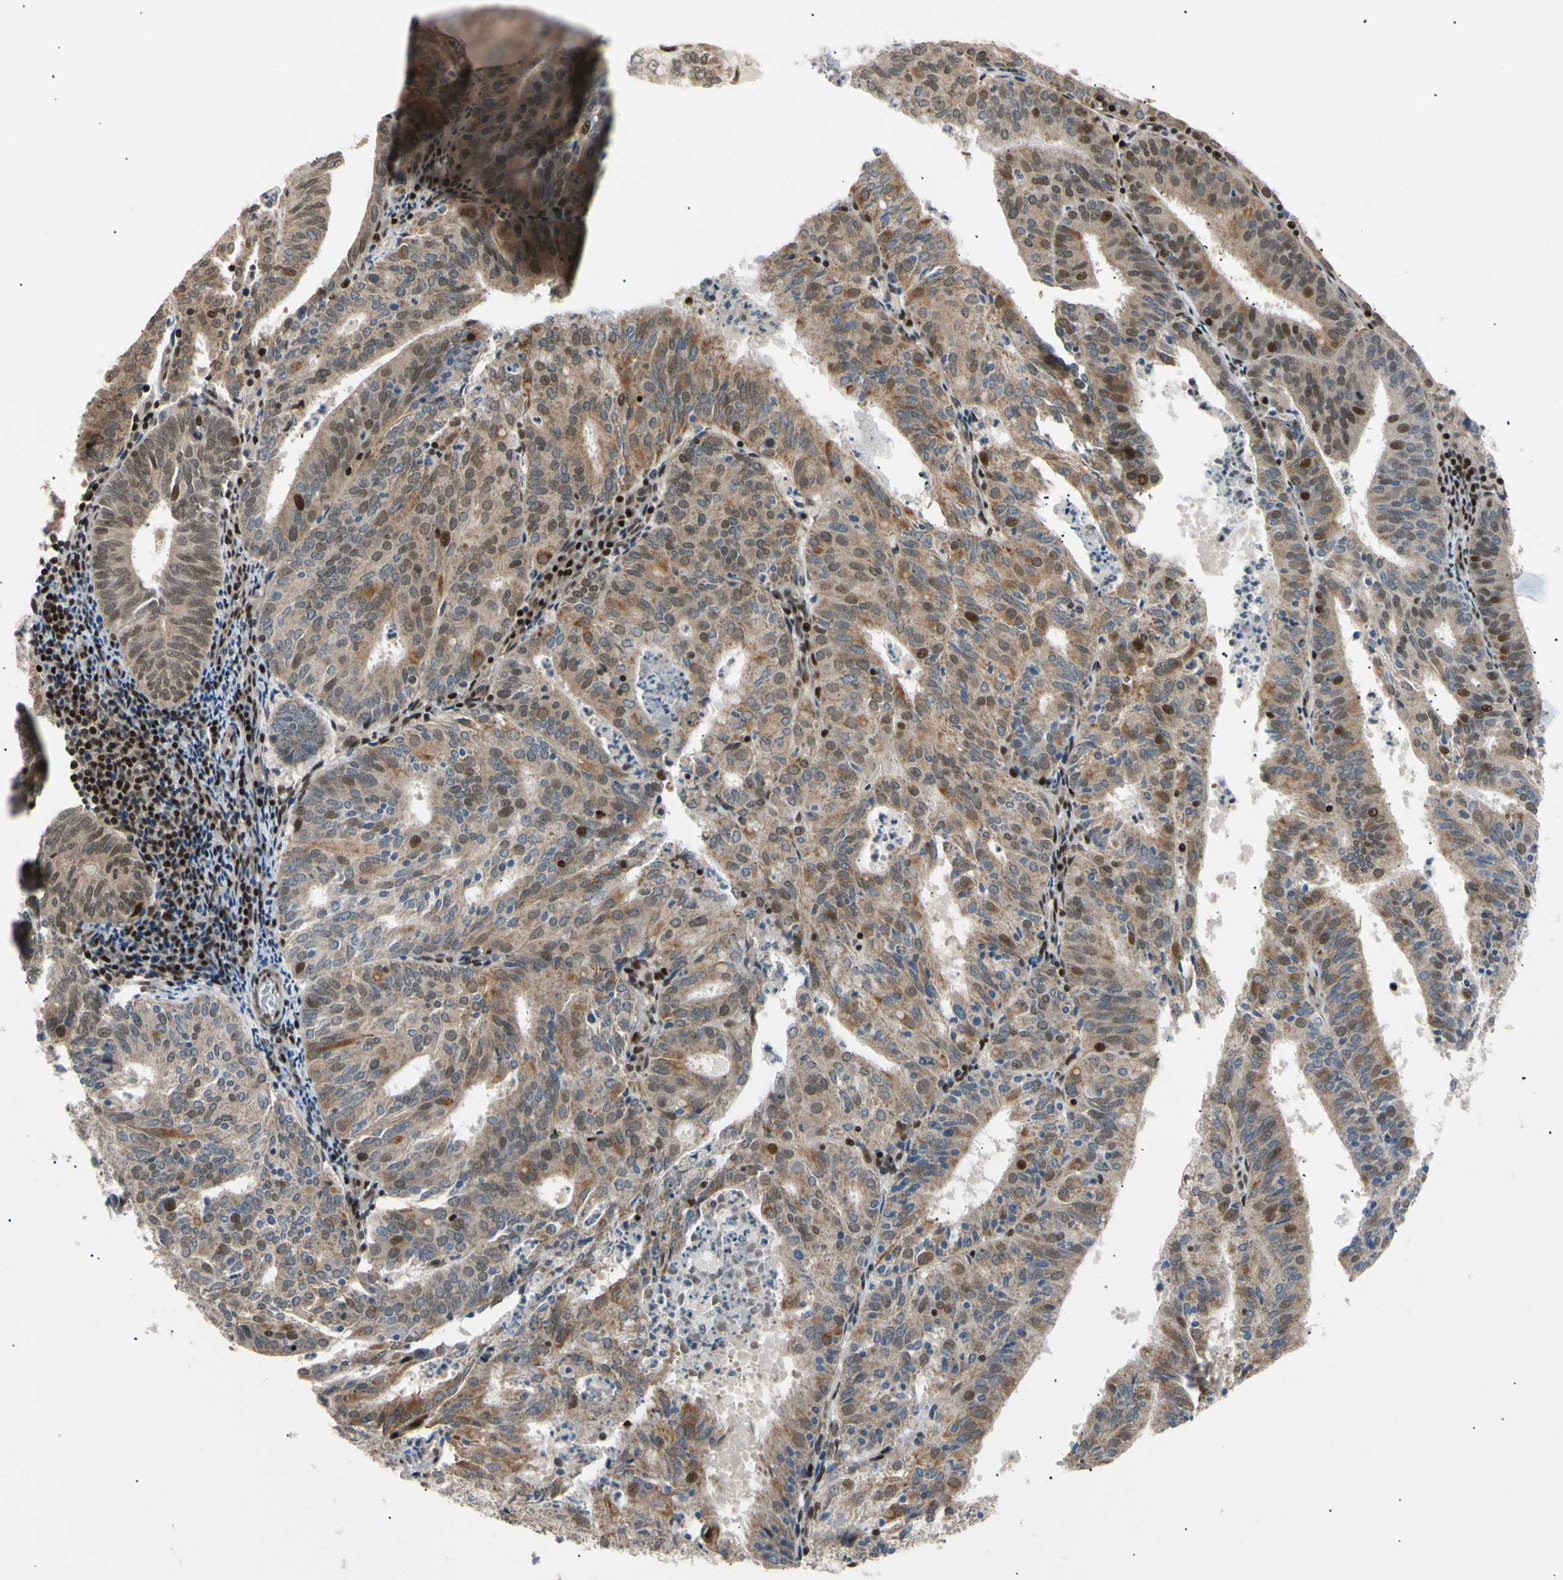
{"staining": {"intensity": "moderate", "quantity": ">75%", "location": "cytoplasmic/membranous"}, "tissue": "endometrial cancer", "cell_type": "Tumor cells", "image_type": "cancer", "snomed": [{"axis": "morphology", "description": "Adenocarcinoma, NOS"}, {"axis": "topography", "description": "Uterus"}], "caption": "Immunohistochemistry micrograph of human adenocarcinoma (endometrial) stained for a protein (brown), which shows medium levels of moderate cytoplasmic/membranous expression in about >75% of tumor cells.", "gene": "E2F1", "patient": {"sex": "female", "age": 60}}